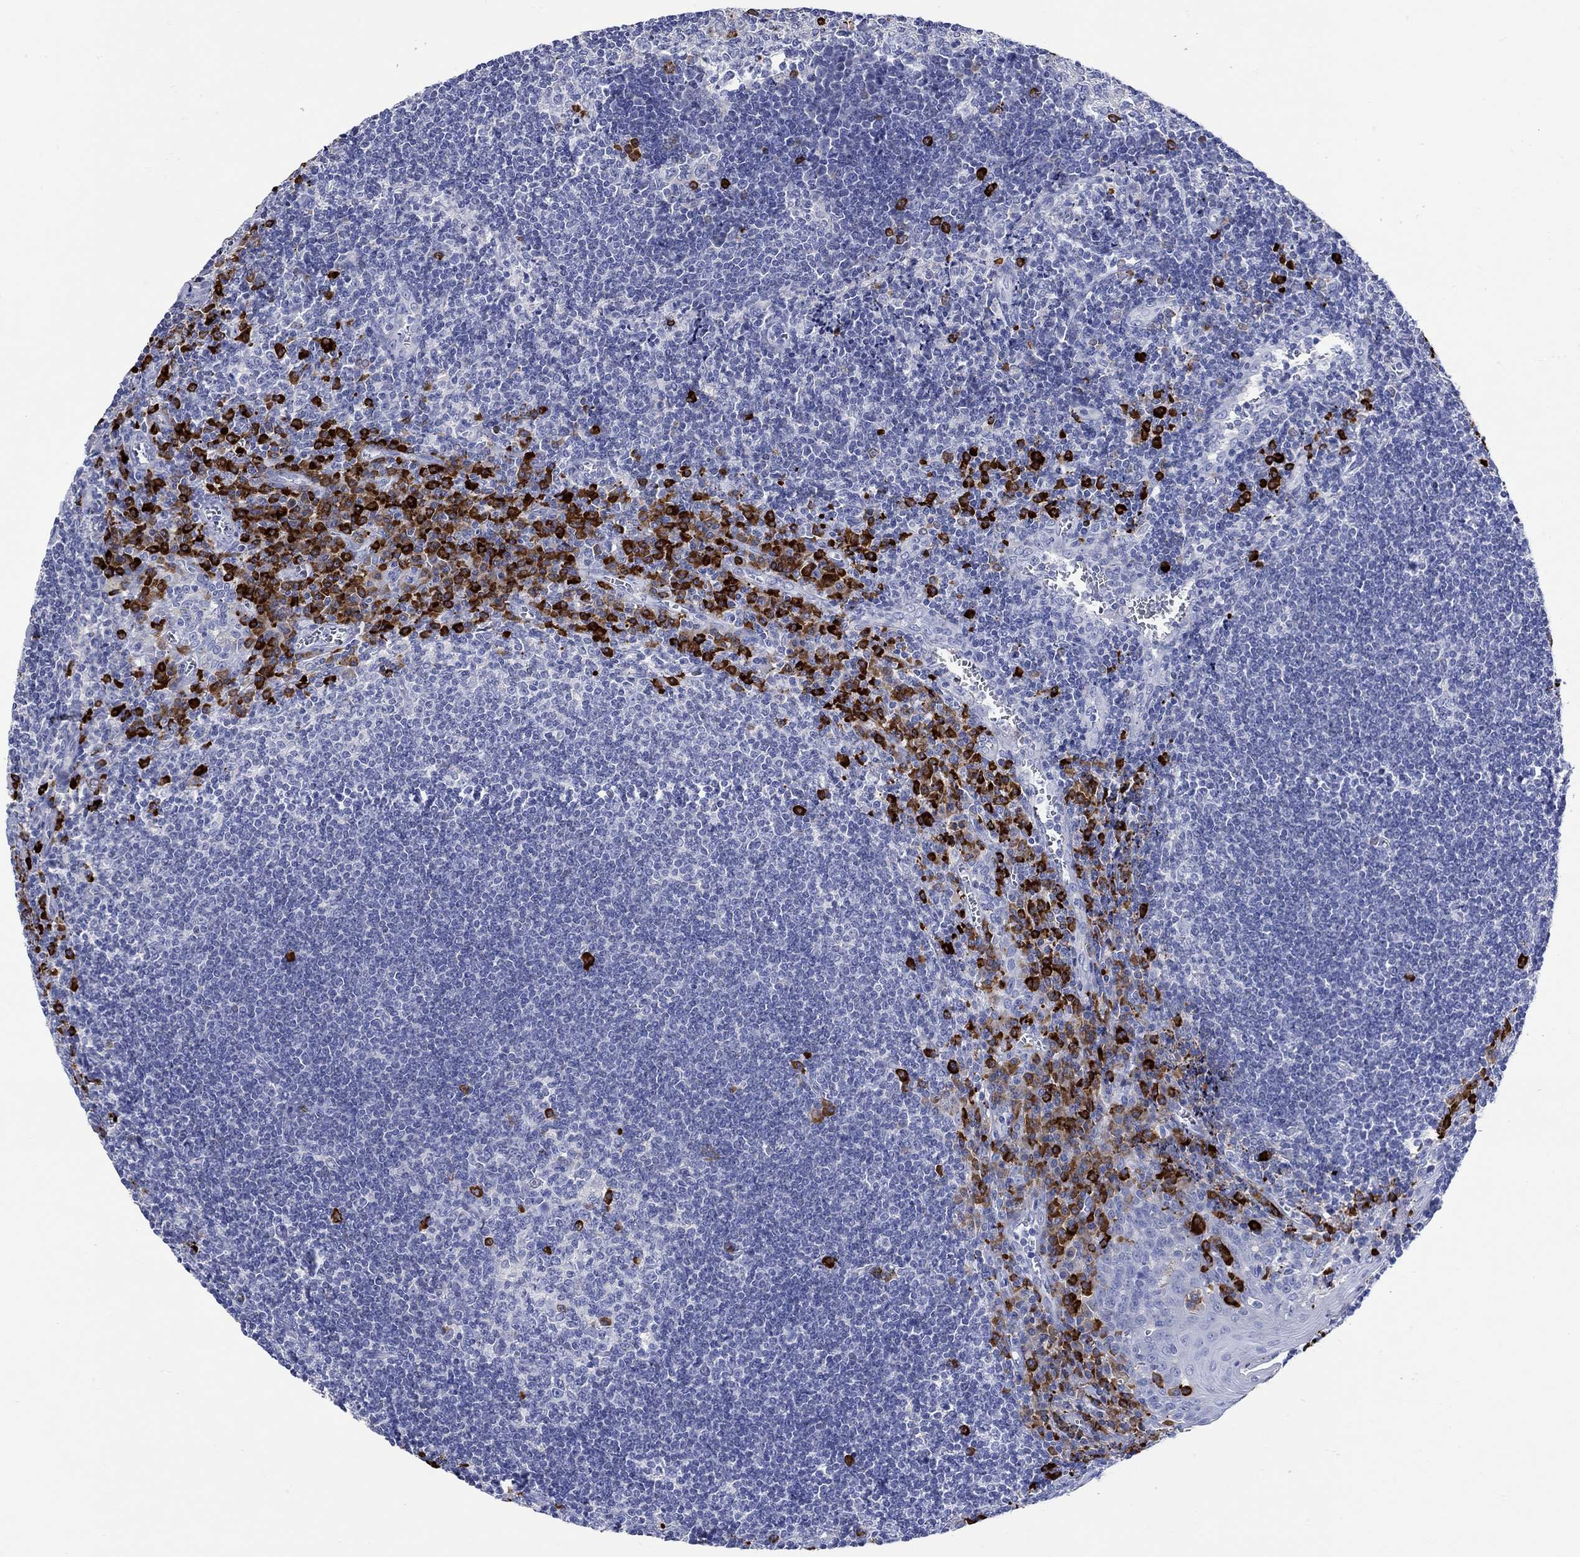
{"staining": {"intensity": "strong", "quantity": "<25%", "location": "cytoplasmic/membranous"}, "tissue": "tonsil", "cell_type": "Germinal center cells", "image_type": "normal", "snomed": [{"axis": "morphology", "description": "Normal tissue, NOS"}, {"axis": "topography", "description": "Tonsil"}], "caption": "This micrograph reveals benign tonsil stained with IHC to label a protein in brown. The cytoplasmic/membranous of germinal center cells show strong positivity for the protein. Nuclei are counter-stained blue.", "gene": "P2RY6", "patient": {"sex": "male", "age": 33}}